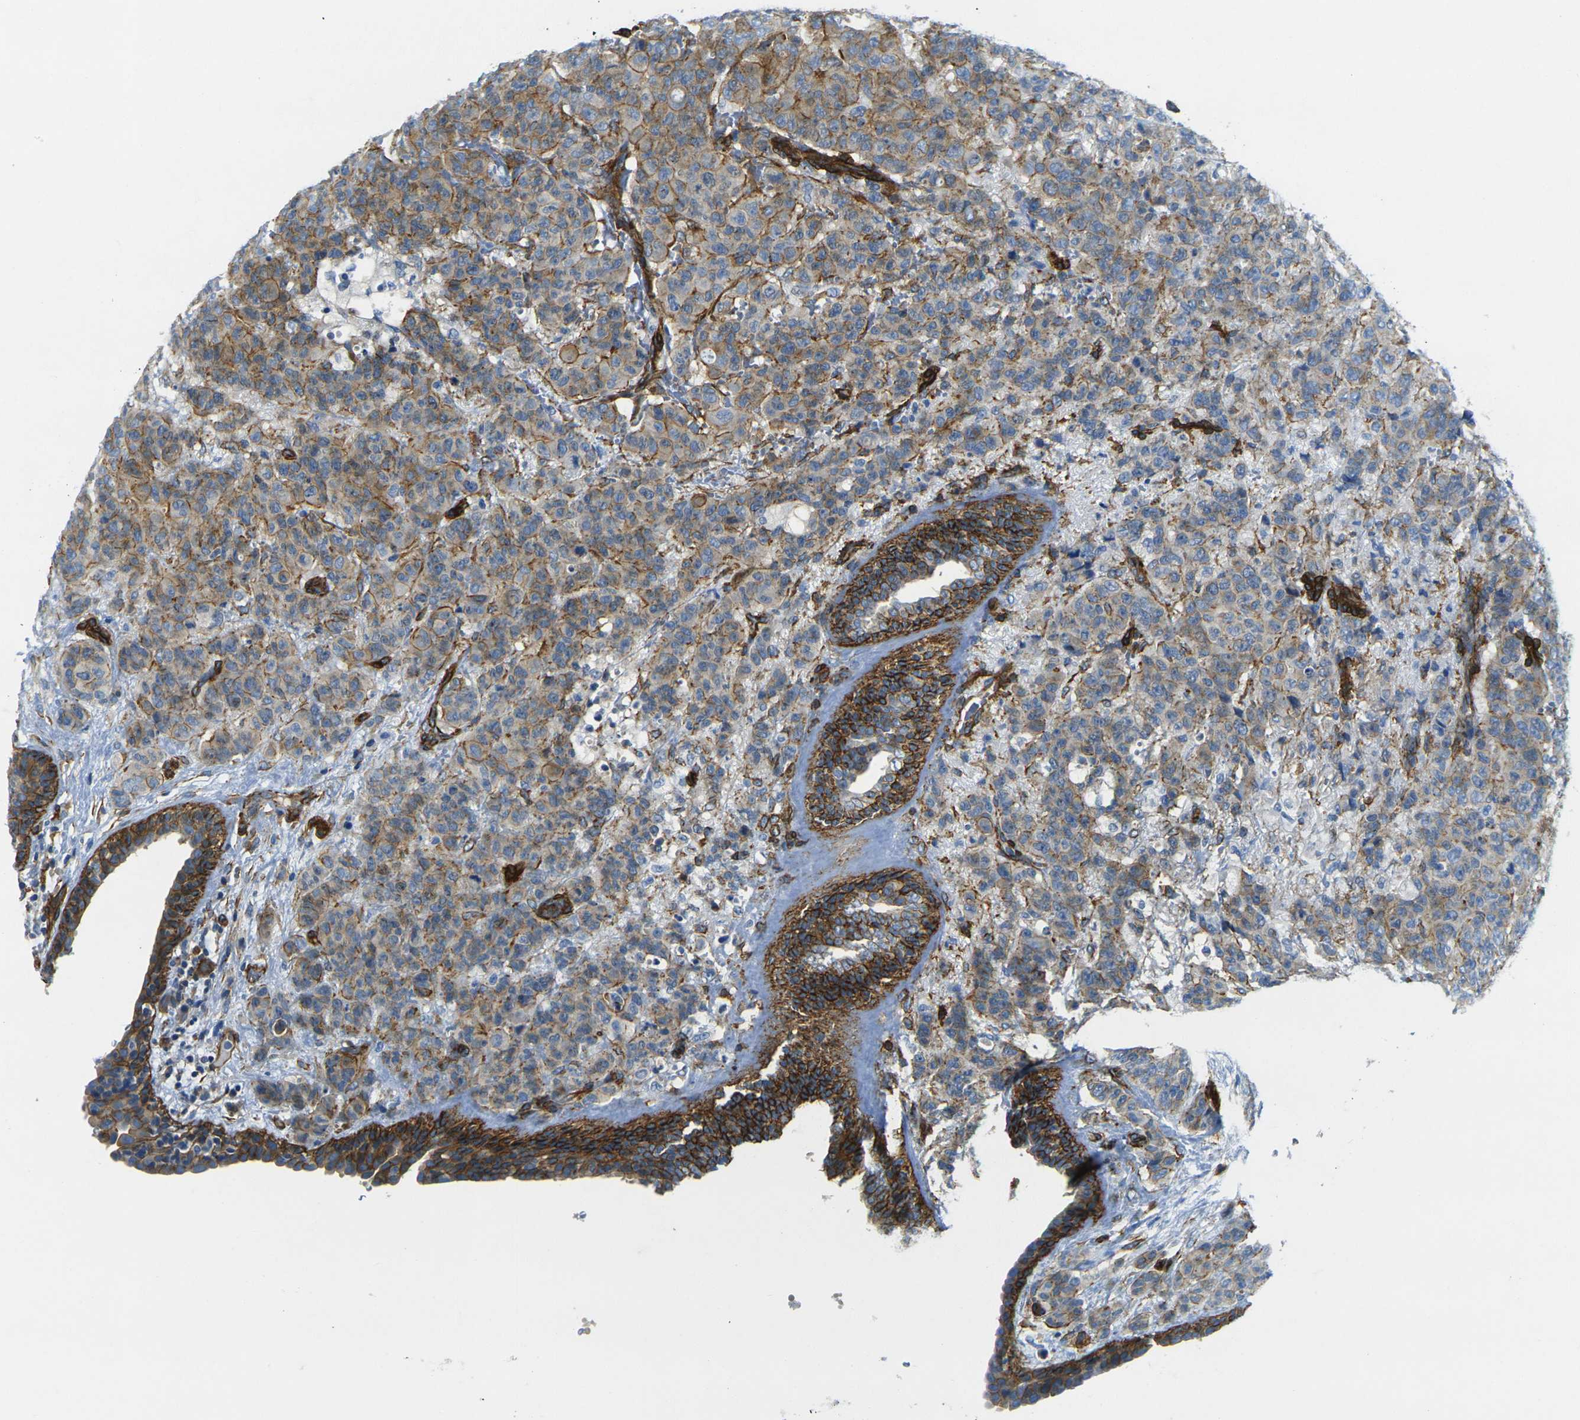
{"staining": {"intensity": "weak", "quantity": ">75%", "location": "cytoplasmic/membranous"}, "tissue": "breast cancer", "cell_type": "Tumor cells", "image_type": "cancer", "snomed": [{"axis": "morphology", "description": "Duct carcinoma"}, {"axis": "topography", "description": "Breast"}], "caption": "Protein expression analysis of invasive ductal carcinoma (breast) reveals weak cytoplasmic/membranous staining in approximately >75% of tumor cells. (brown staining indicates protein expression, while blue staining denotes nuclei).", "gene": "EPHA7", "patient": {"sex": "female", "age": 40}}